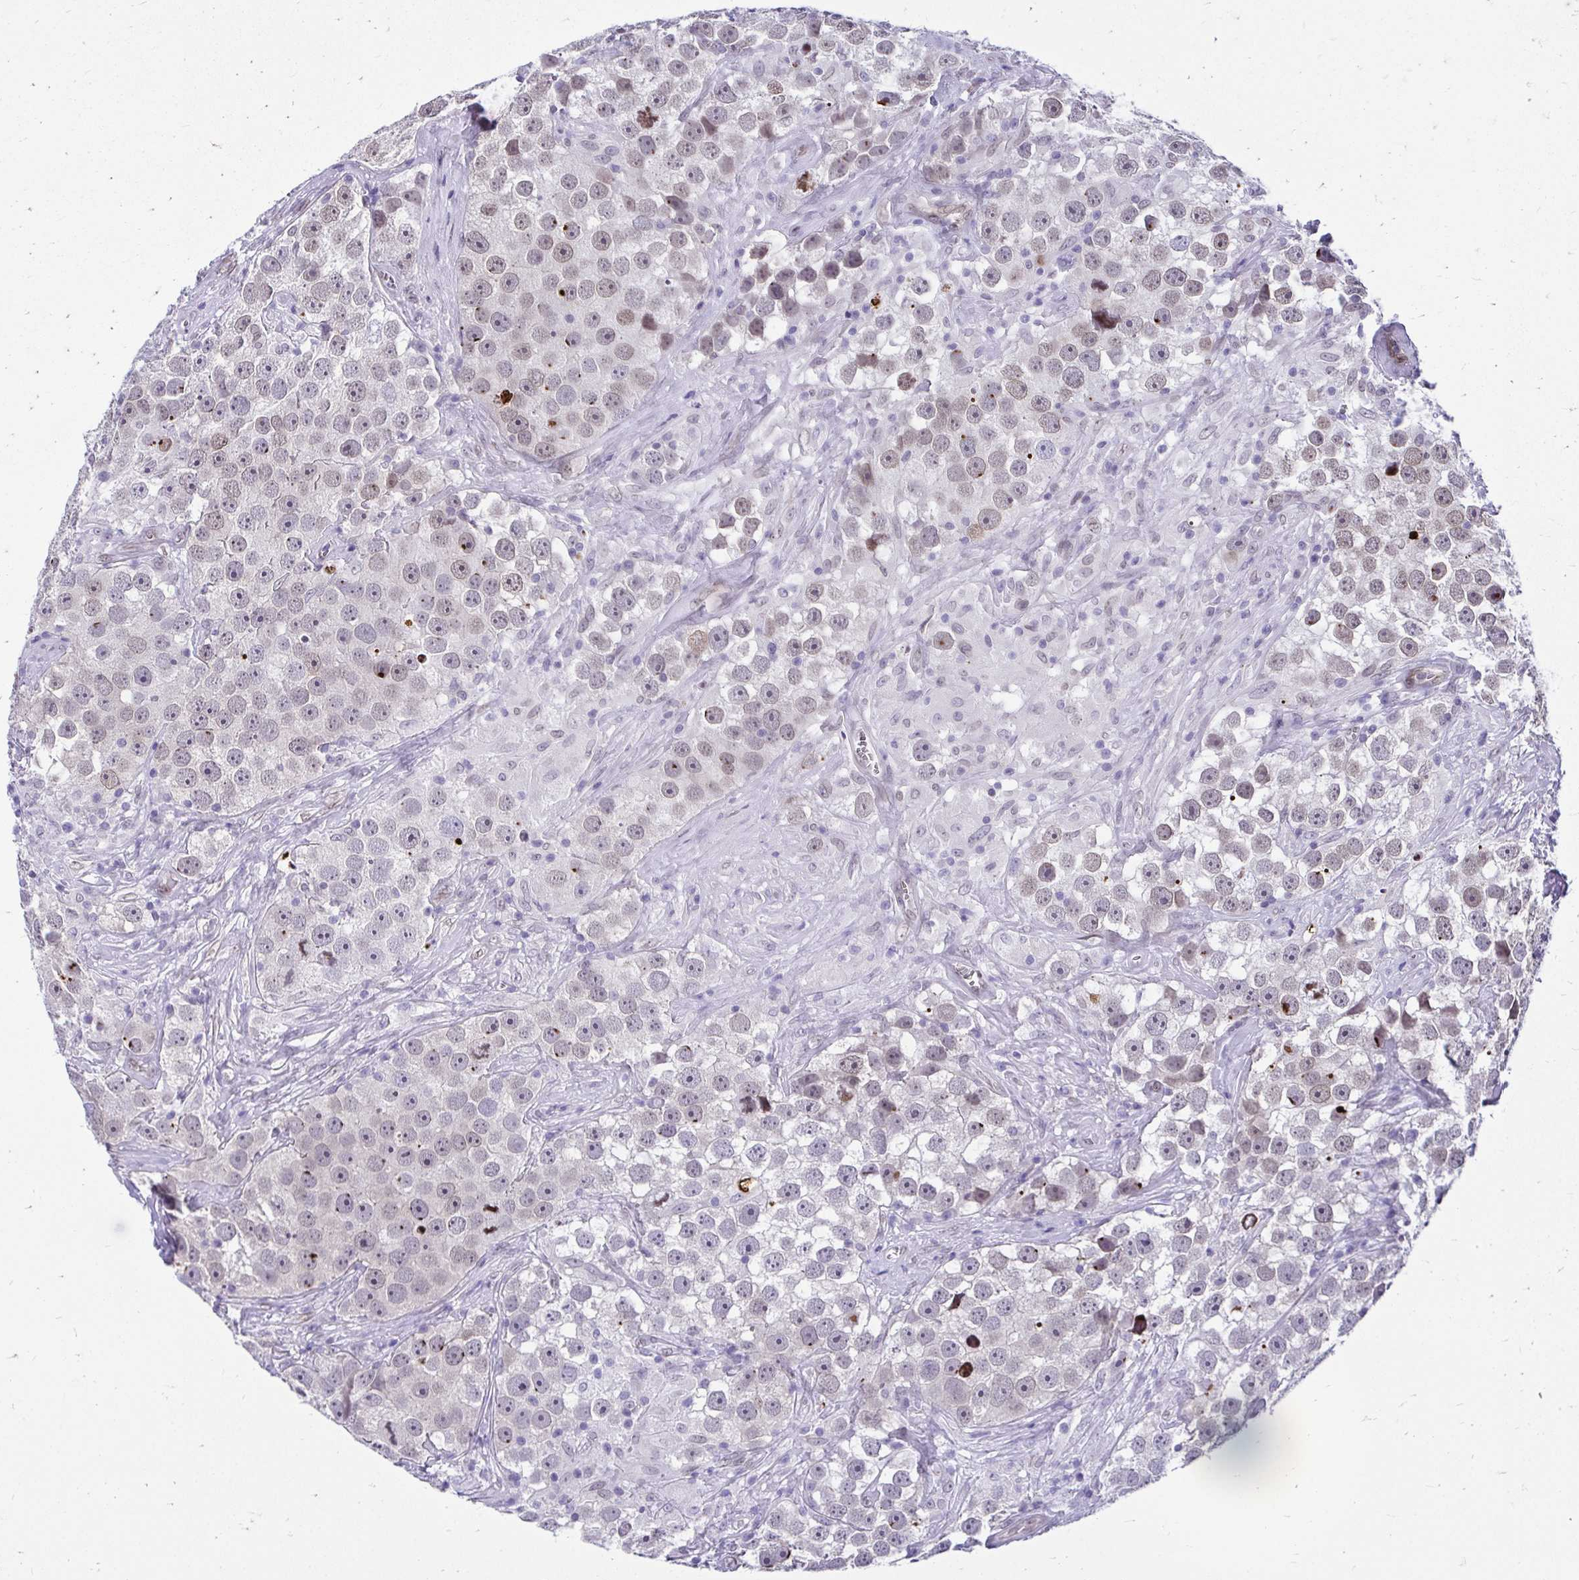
{"staining": {"intensity": "moderate", "quantity": "25%-75%", "location": "nuclear"}, "tissue": "testis cancer", "cell_type": "Tumor cells", "image_type": "cancer", "snomed": [{"axis": "morphology", "description": "Seminoma, NOS"}, {"axis": "topography", "description": "Testis"}], "caption": "Tumor cells display moderate nuclear positivity in approximately 25%-75% of cells in seminoma (testis).", "gene": "BANF1", "patient": {"sex": "male", "age": 49}}